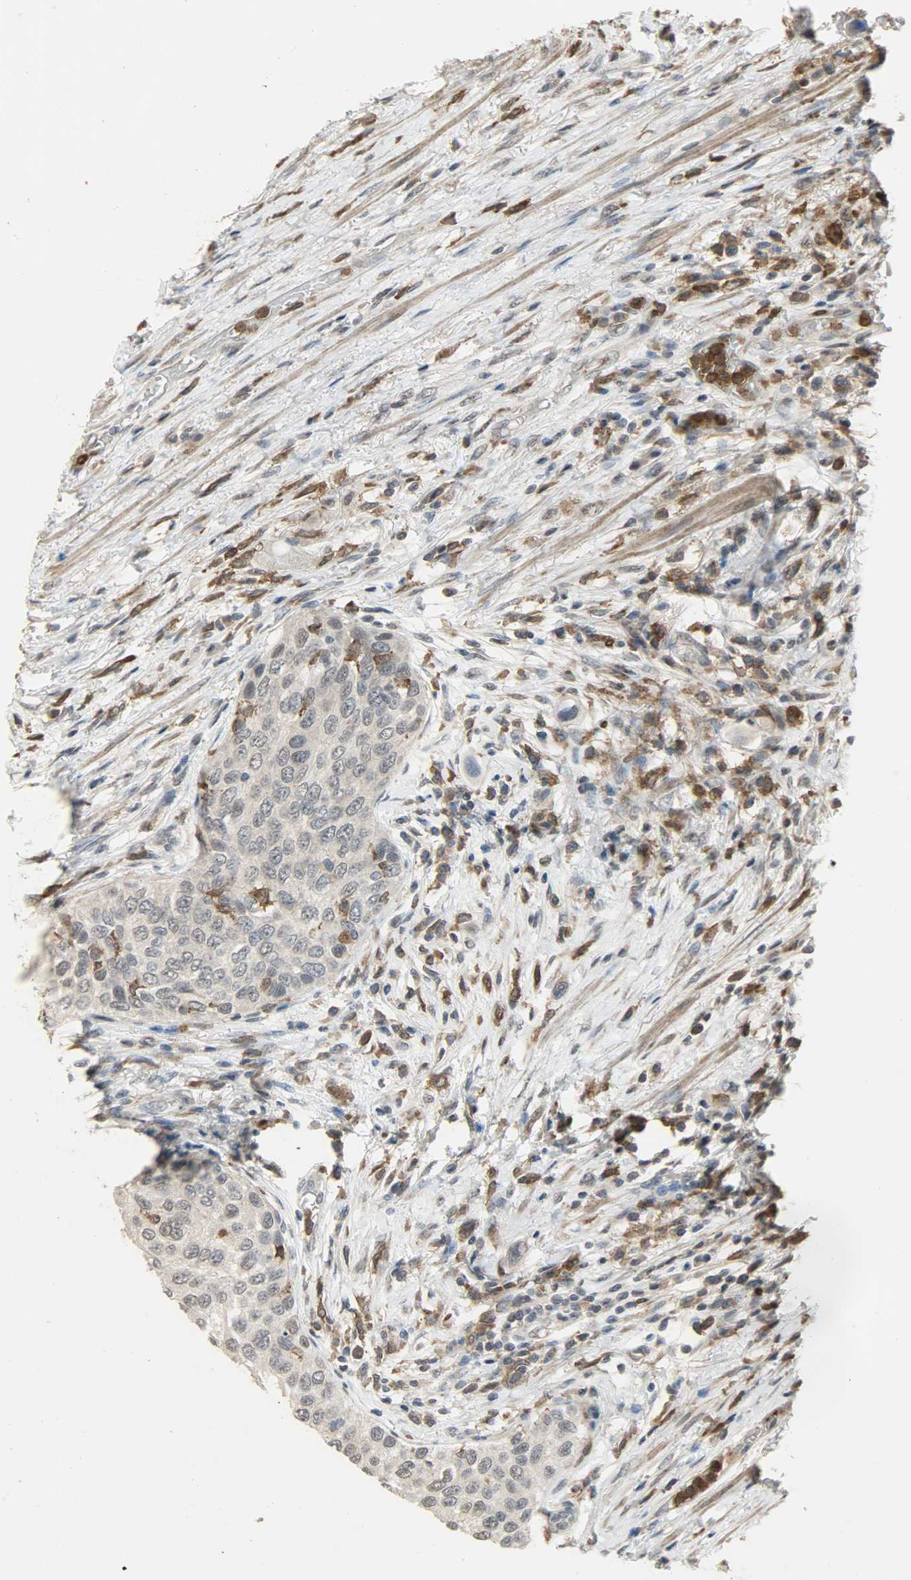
{"staining": {"intensity": "negative", "quantity": "none", "location": "none"}, "tissue": "urothelial cancer", "cell_type": "Tumor cells", "image_type": "cancer", "snomed": [{"axis": "morphology", "description": "Urothelial carcinoma, High grade"}, {"axis": "topography", "description": "Urinary bladder"}], "caption": "Immunohistochemistry (IHC) of human urothelial cancer displays no staining in tumor cells.", "gene": "SKAP2", "patient": {"sex": "female", "age": 56}}